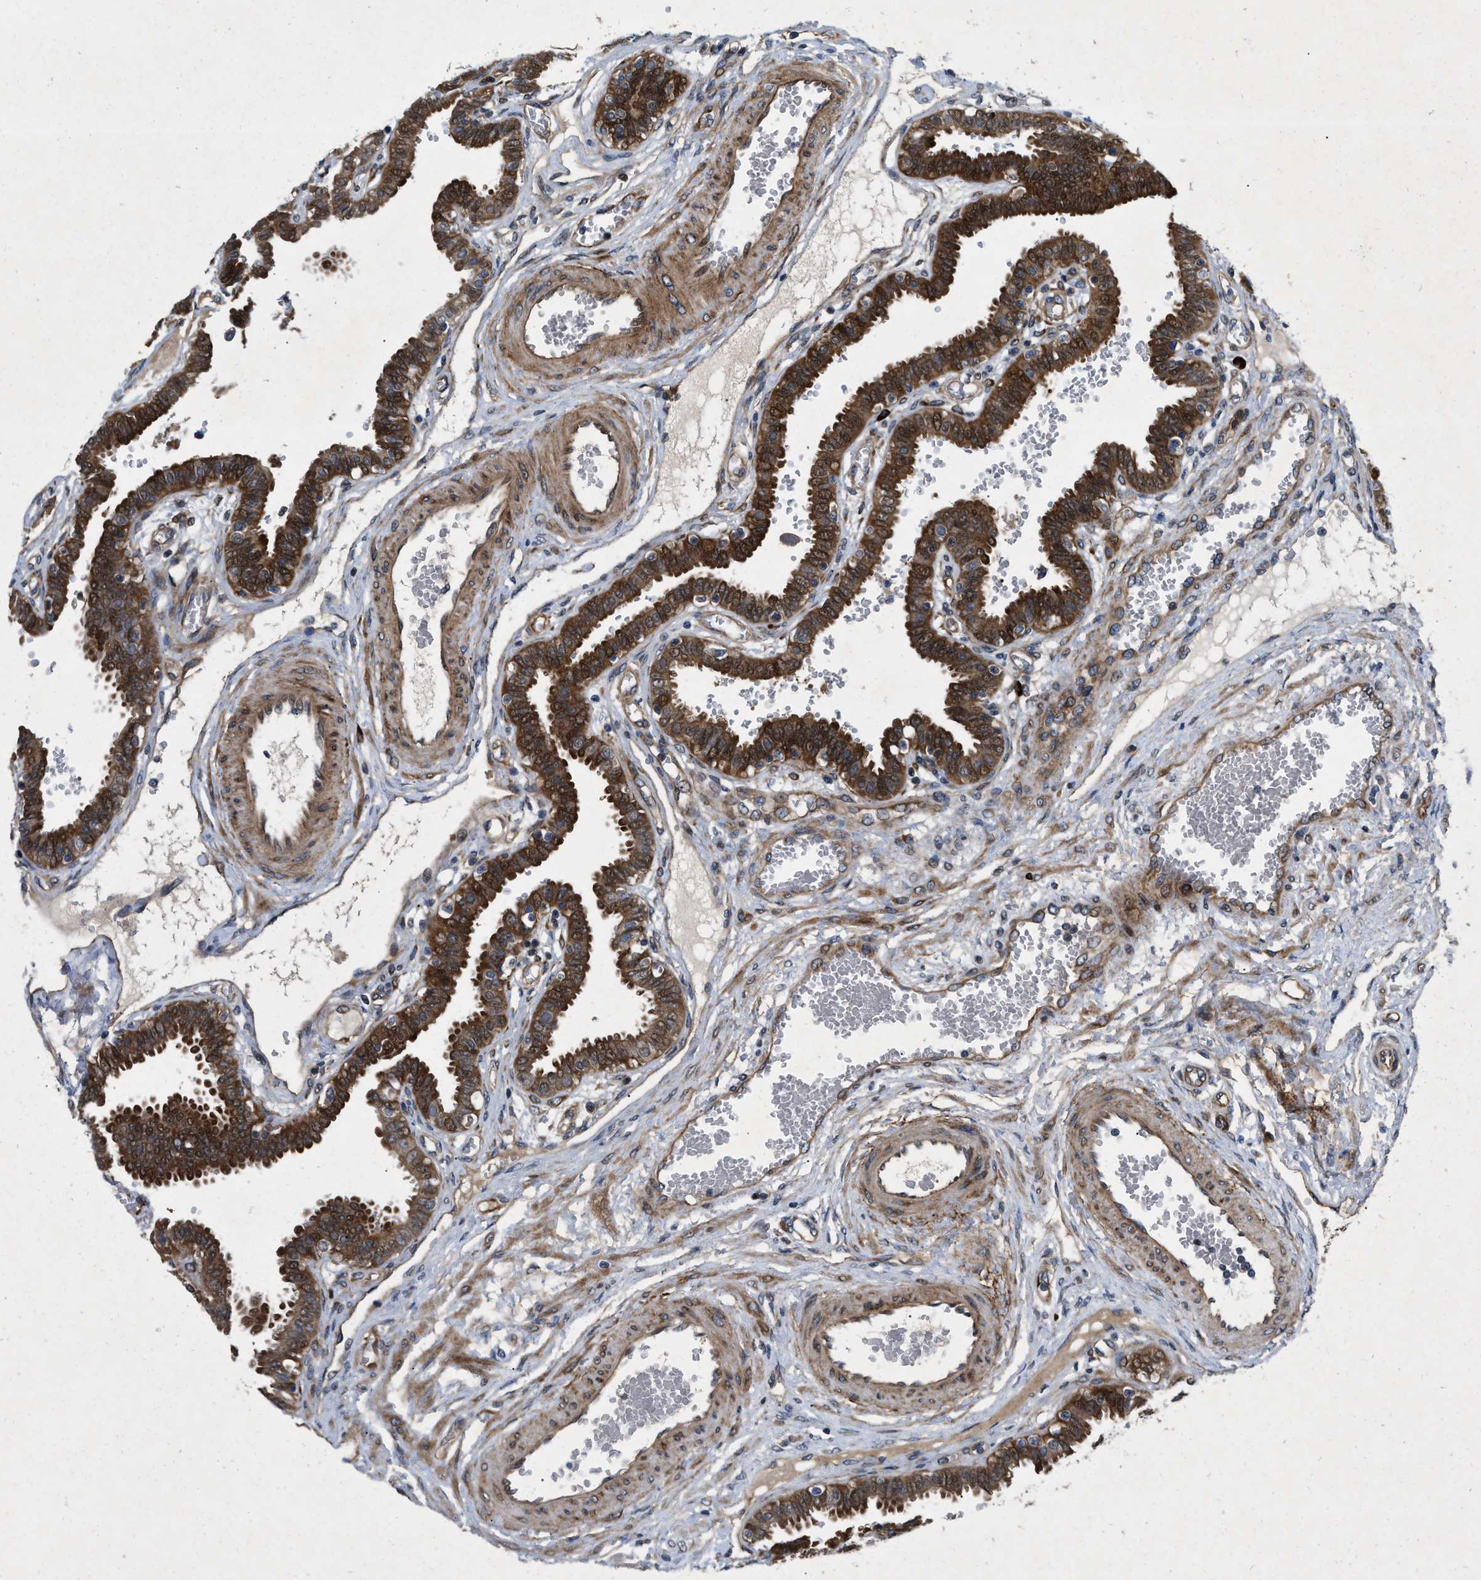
{"staining": {"intensity": "strong", "quantity": "25%-75%", "location": "cytoplasmic/membranous,nuclear"}, "tissue": "fallopian tube", "cell_type": "Glandular cells", "image_type": "normal", "snomed": [{"axis": "morphology", "description": "Normal tissue, NOS"}, {"axis": "topography", "description": "Fallopian tube"}], "caption": "Immunohistochemistry micrograph of unremarkable fallopian tube stained for a protein (brown), which reveals high levels of strong cytoplasmic/membranous,nuclear staining in about 25%-75% of glandular cells.", "gene": "HSPA12B", "patient": {"sex": "female", "age": 32}}